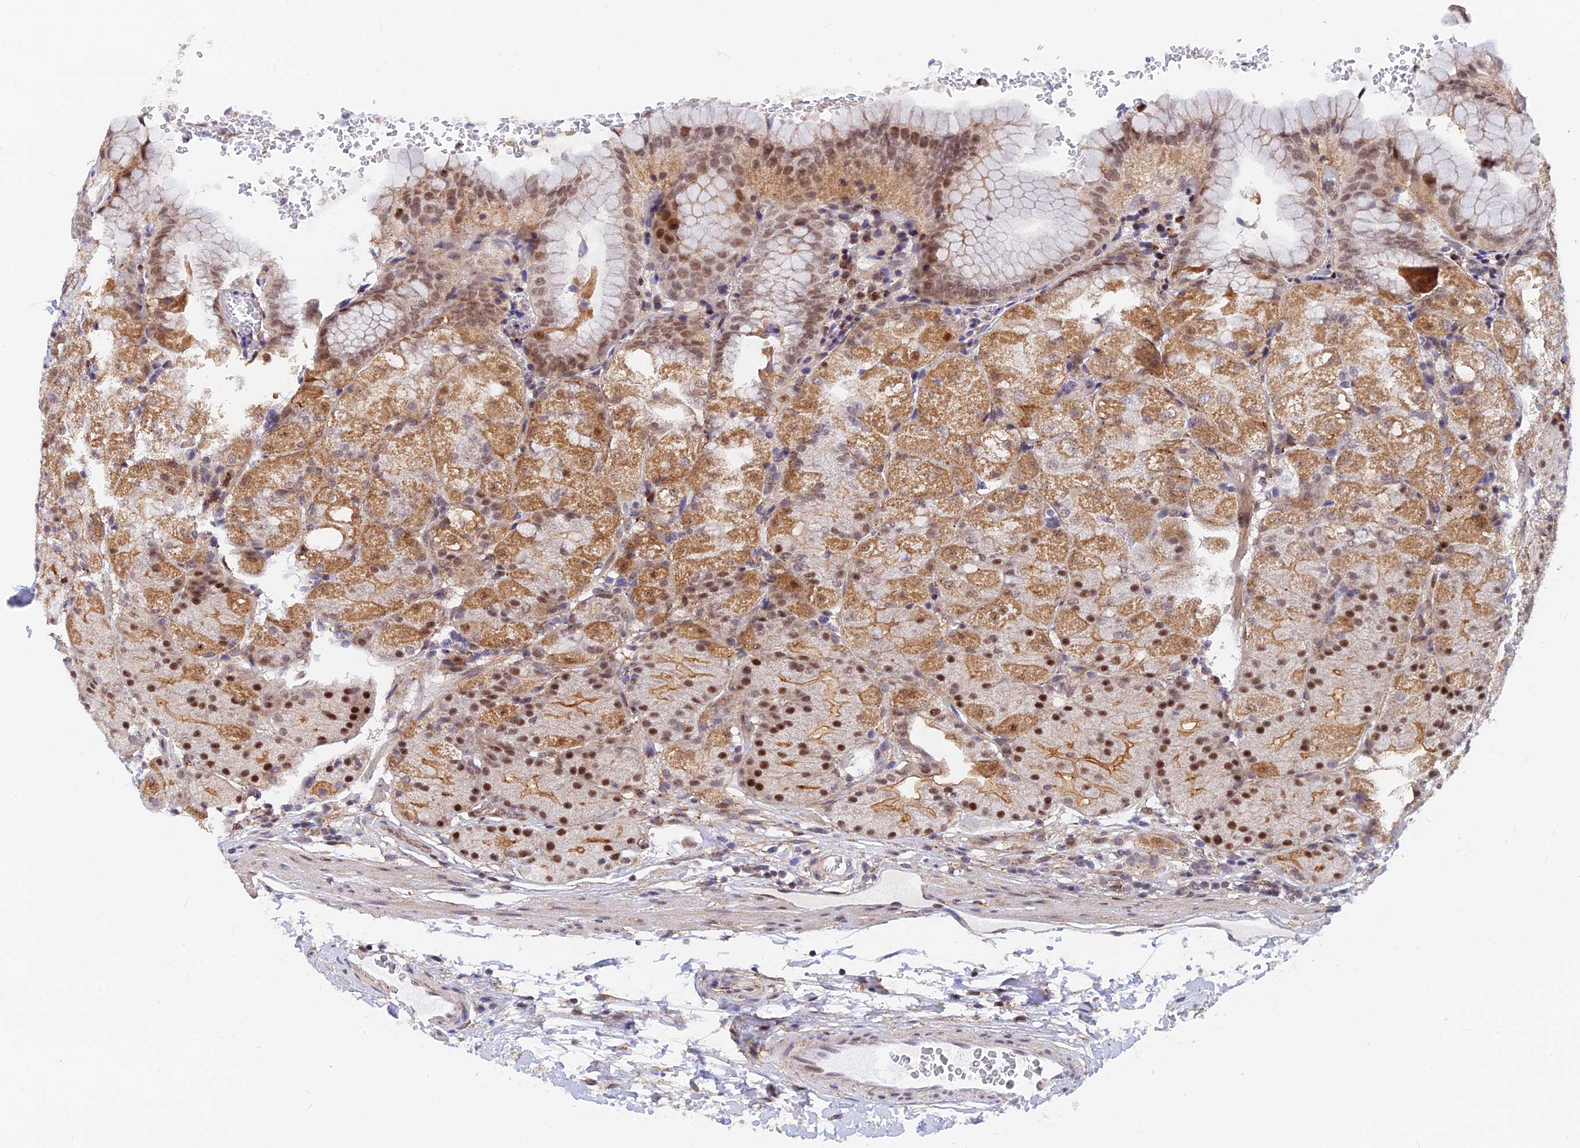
{"staining": {"intensity": "moderate", "quantity": "25%-75%", "location": "cytoplasmic/membranous,nuclear"}, "tissue": "stomach", "cell_type": "Glandular cells", "image_type": "normal", "snomed": [{"axis": "morphology", "description": "Normal tissue, NOS"}, {"axis": "topography", "description": "Stomach, upper"}, {"axis": "topography", "description": "Stomach, lower"}], "caption": "Moderate cytoplasmic/membranous,nuclear staining for a protein is appreciated in approximately 25%-75% of glandular cells of benign stomach using immunohistochemistry.", "gene": "VSTM2L", "patient": {"sex": "male", "age": 62}}